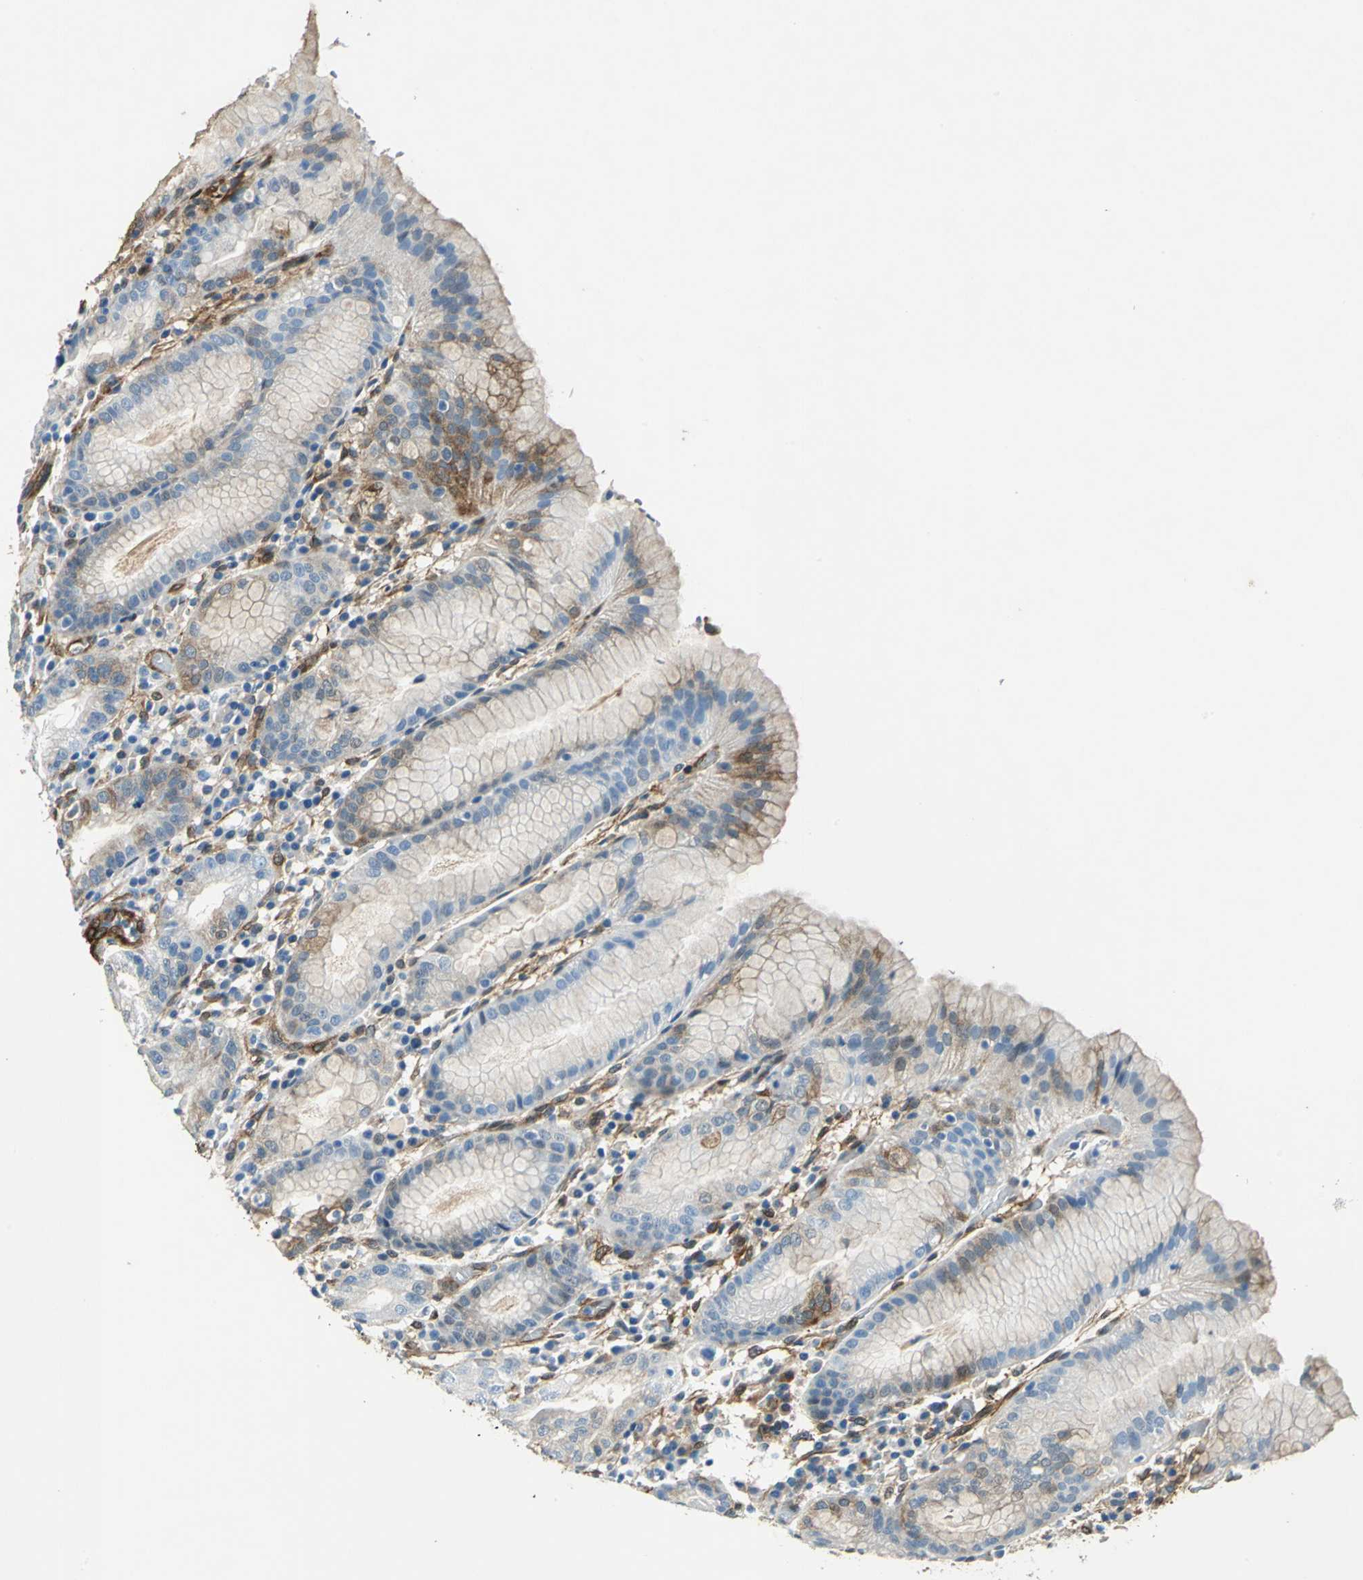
{"staining": {"intensity": "moderate", "quantity": "25%-75%", "location": "cytoplasmic/membranous"}, "tissue": "stomach", "cell_type": "Glandular cells", "image_type": "normal", "snomed": [{"axis": "morphology", "description": "Normal tissue, NOS"}, {"axis": "topography", "description": "Stomach"}, {"axis": "topography", "description": "Stomach, lower"}], "caption": "Protein staining exhibits moderate cytoplasmic/membranous expression in about 25%-75% of glandular cells in benign stomach. Using DAB (3,3'-diaminobenzidine) (brown) and hematoxylin (blue) stains, captured at high magnification using brightfield microscopy.", "gene": "HSPB1", "patient": {"sex": "female", "age": 75}}